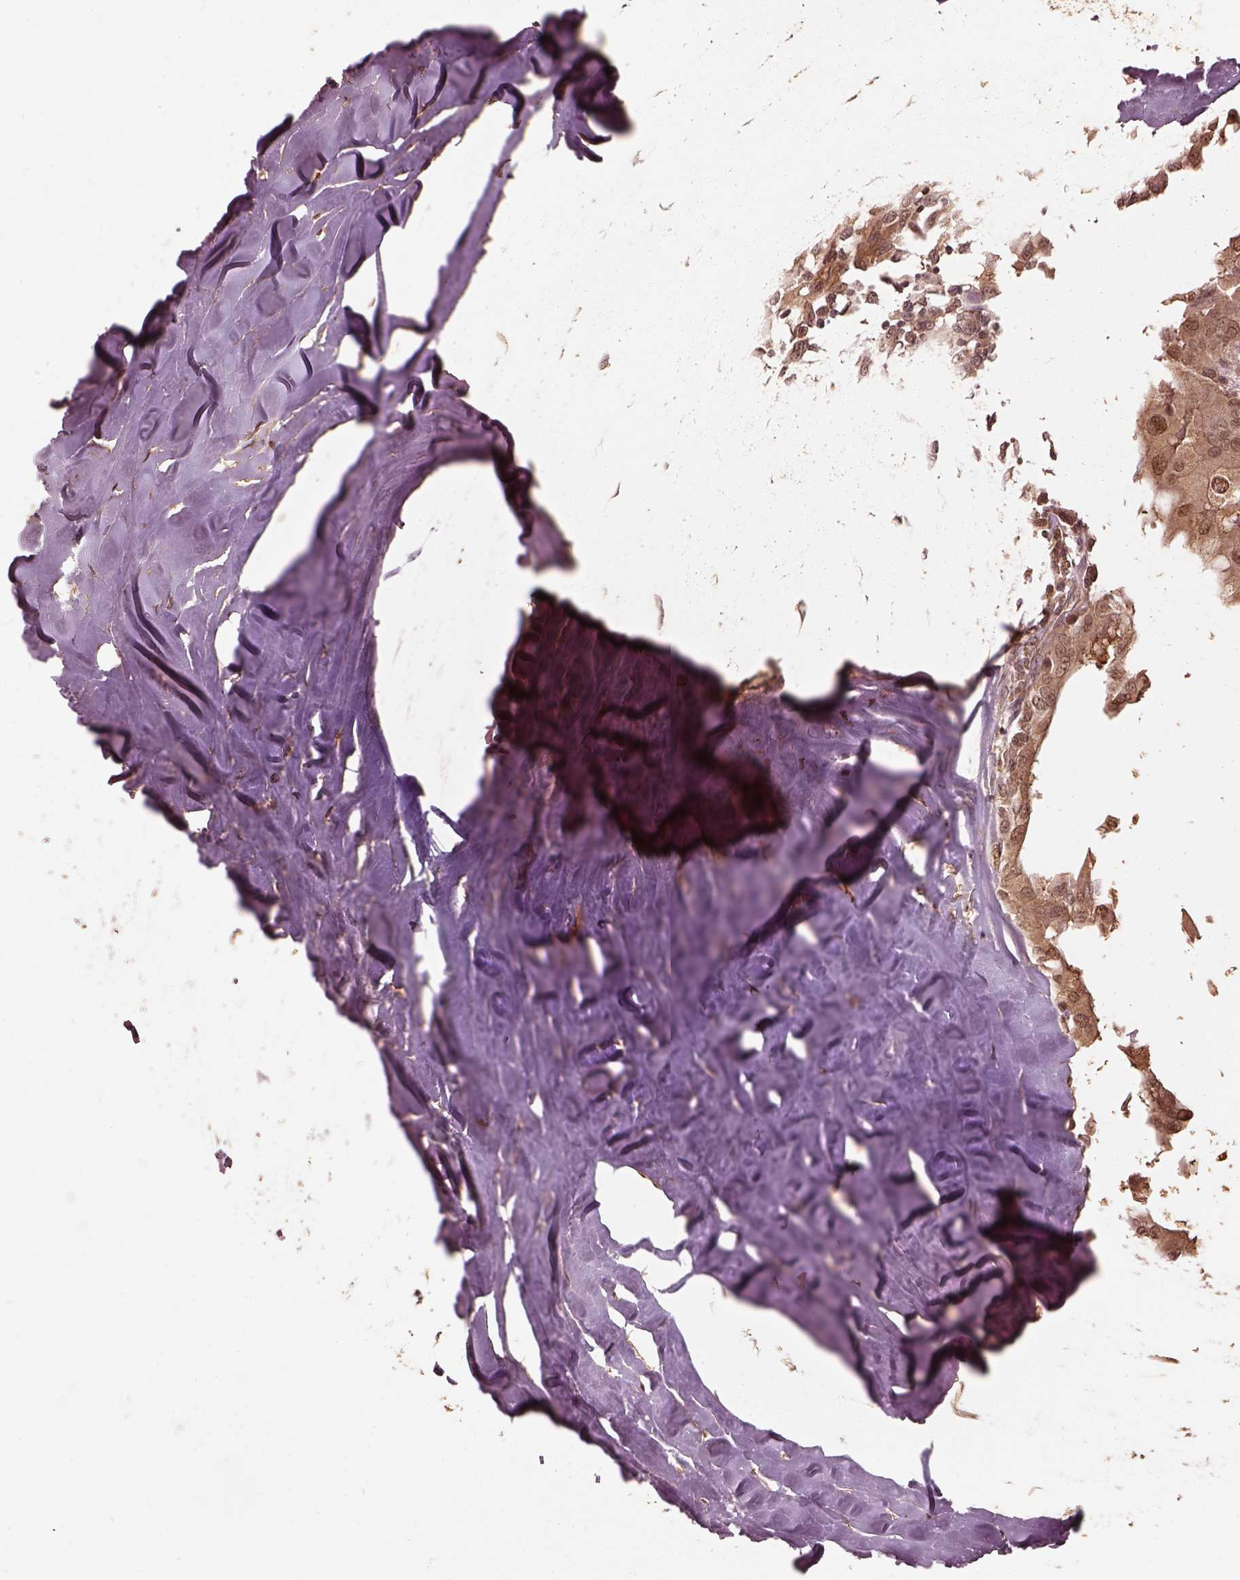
{"staining": {"intensity": "moderate", "quantity": ">75%", "location": "cytoplasmic/membranous,nuclear"}, "tissue": "thyroid cancer", "cell_type": "Tumor cells", "image_type": "cancer", "snomed": [{"axis": "morphology", "description": "Papillary adenocarcinoma, NOS"}, {"axis": "topography", "description": "Thyroid gland"}], "caption": "High-power microscopy captured an immunohistochemistry (IHC) image of thyroid cancer, revealing moderate cytoplasmic/membranous and nuclear expression in about >75% of tumor cells.", "gene": "PSMC5", "patient": {"sex": "female", "age": 37}}